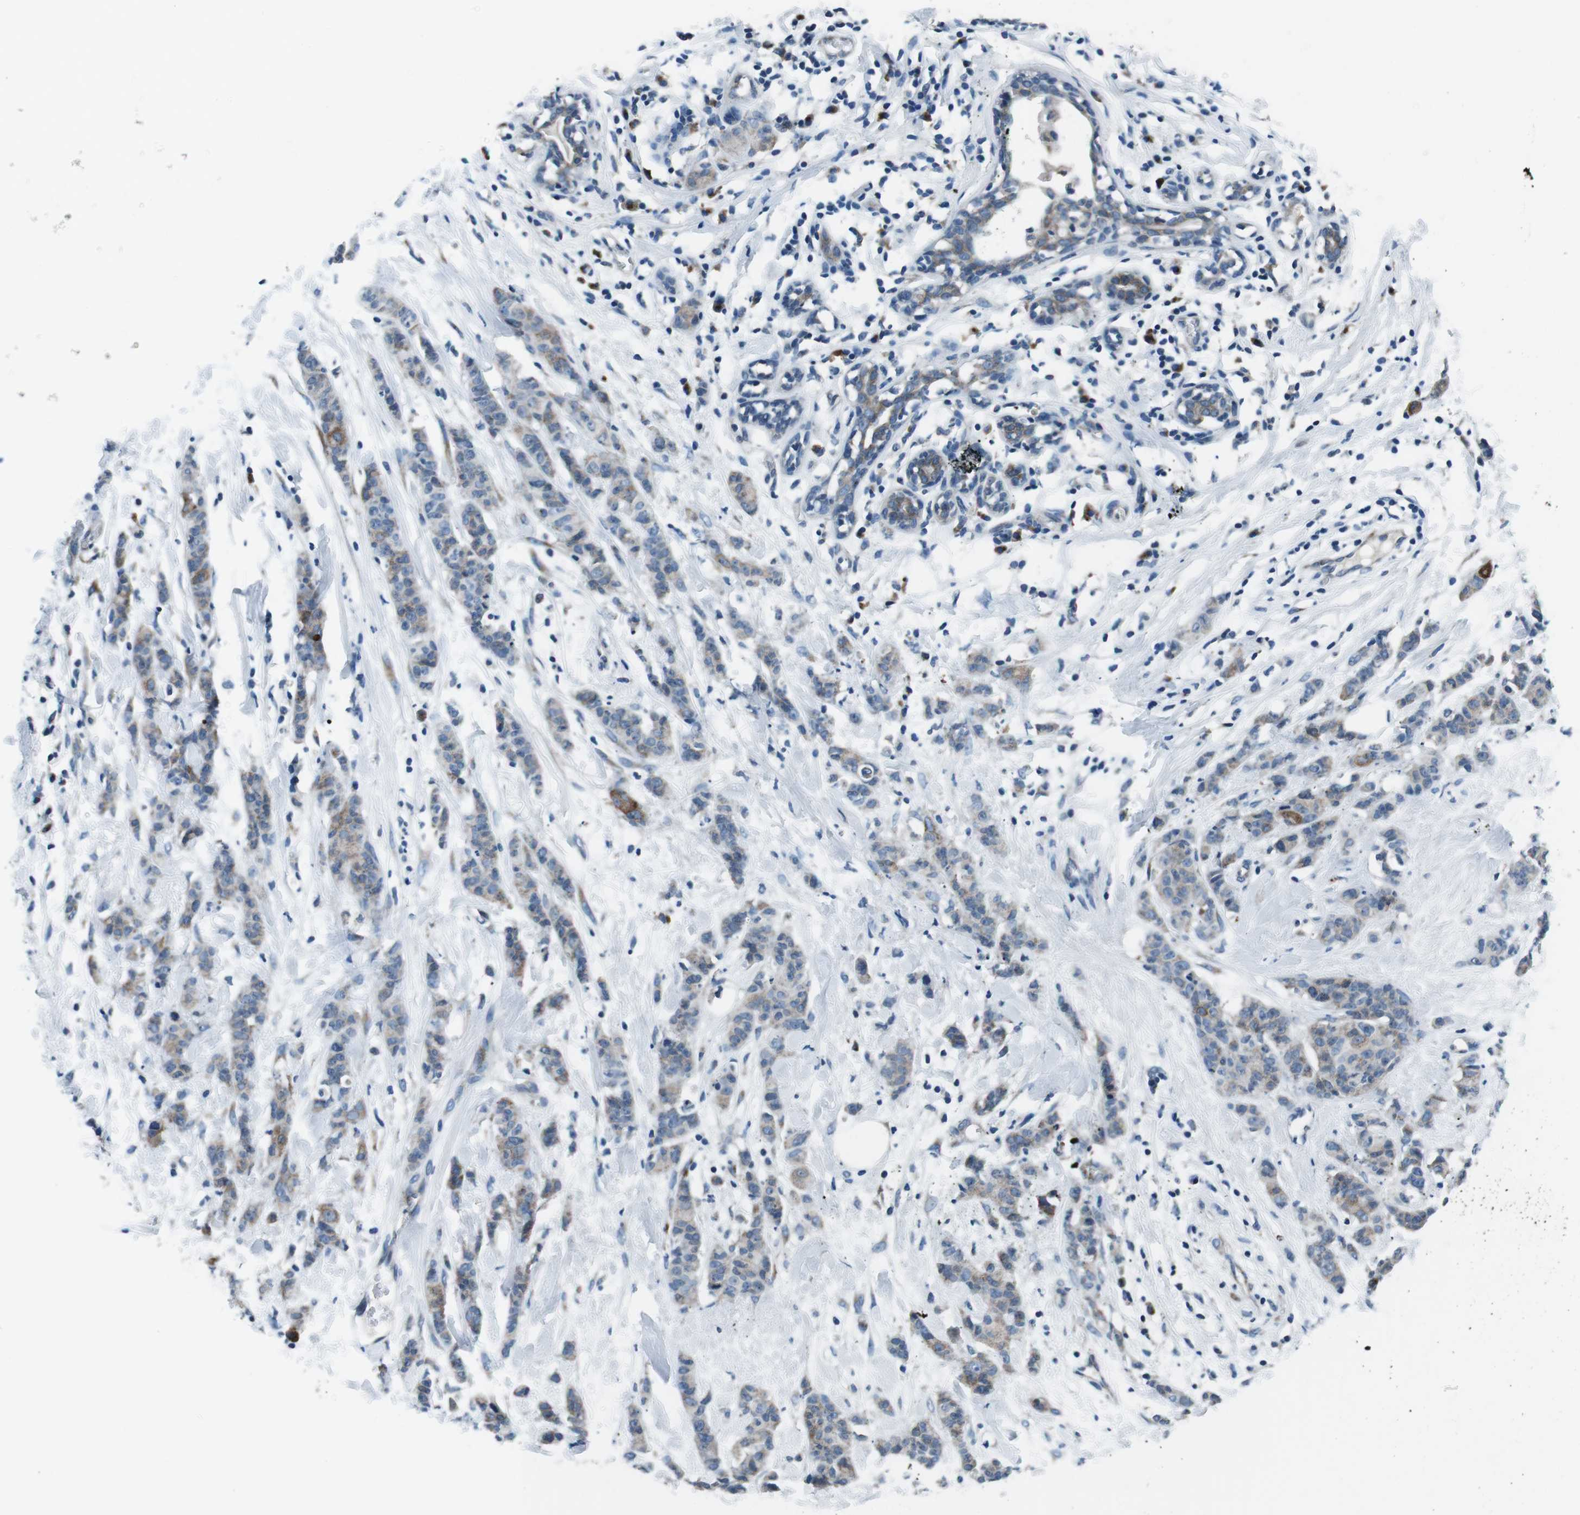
{"staining": {"intensity": "weak", "quantity": ">75%", "location": "cytoplasmic/membranous"}, "tissue": "breast cancer", "cell_type": "Tumor cells", "image_type": "cancer", "snomed": [{"axis": "morphology", "description": "Normal tissue, NOS"}, {"axis": "morphology", "description": "Duct carcinoma"}, {"axis": "topography", "description": "Breast"}], "caption": "Breast cancer was stained to show a protein in brown. There is low levels of weak cytoplasmic/membranous expression in approximately >75% of tumor cells.", "gene": "NUCB2", "patient": {"sex": "female", "age": 40}}